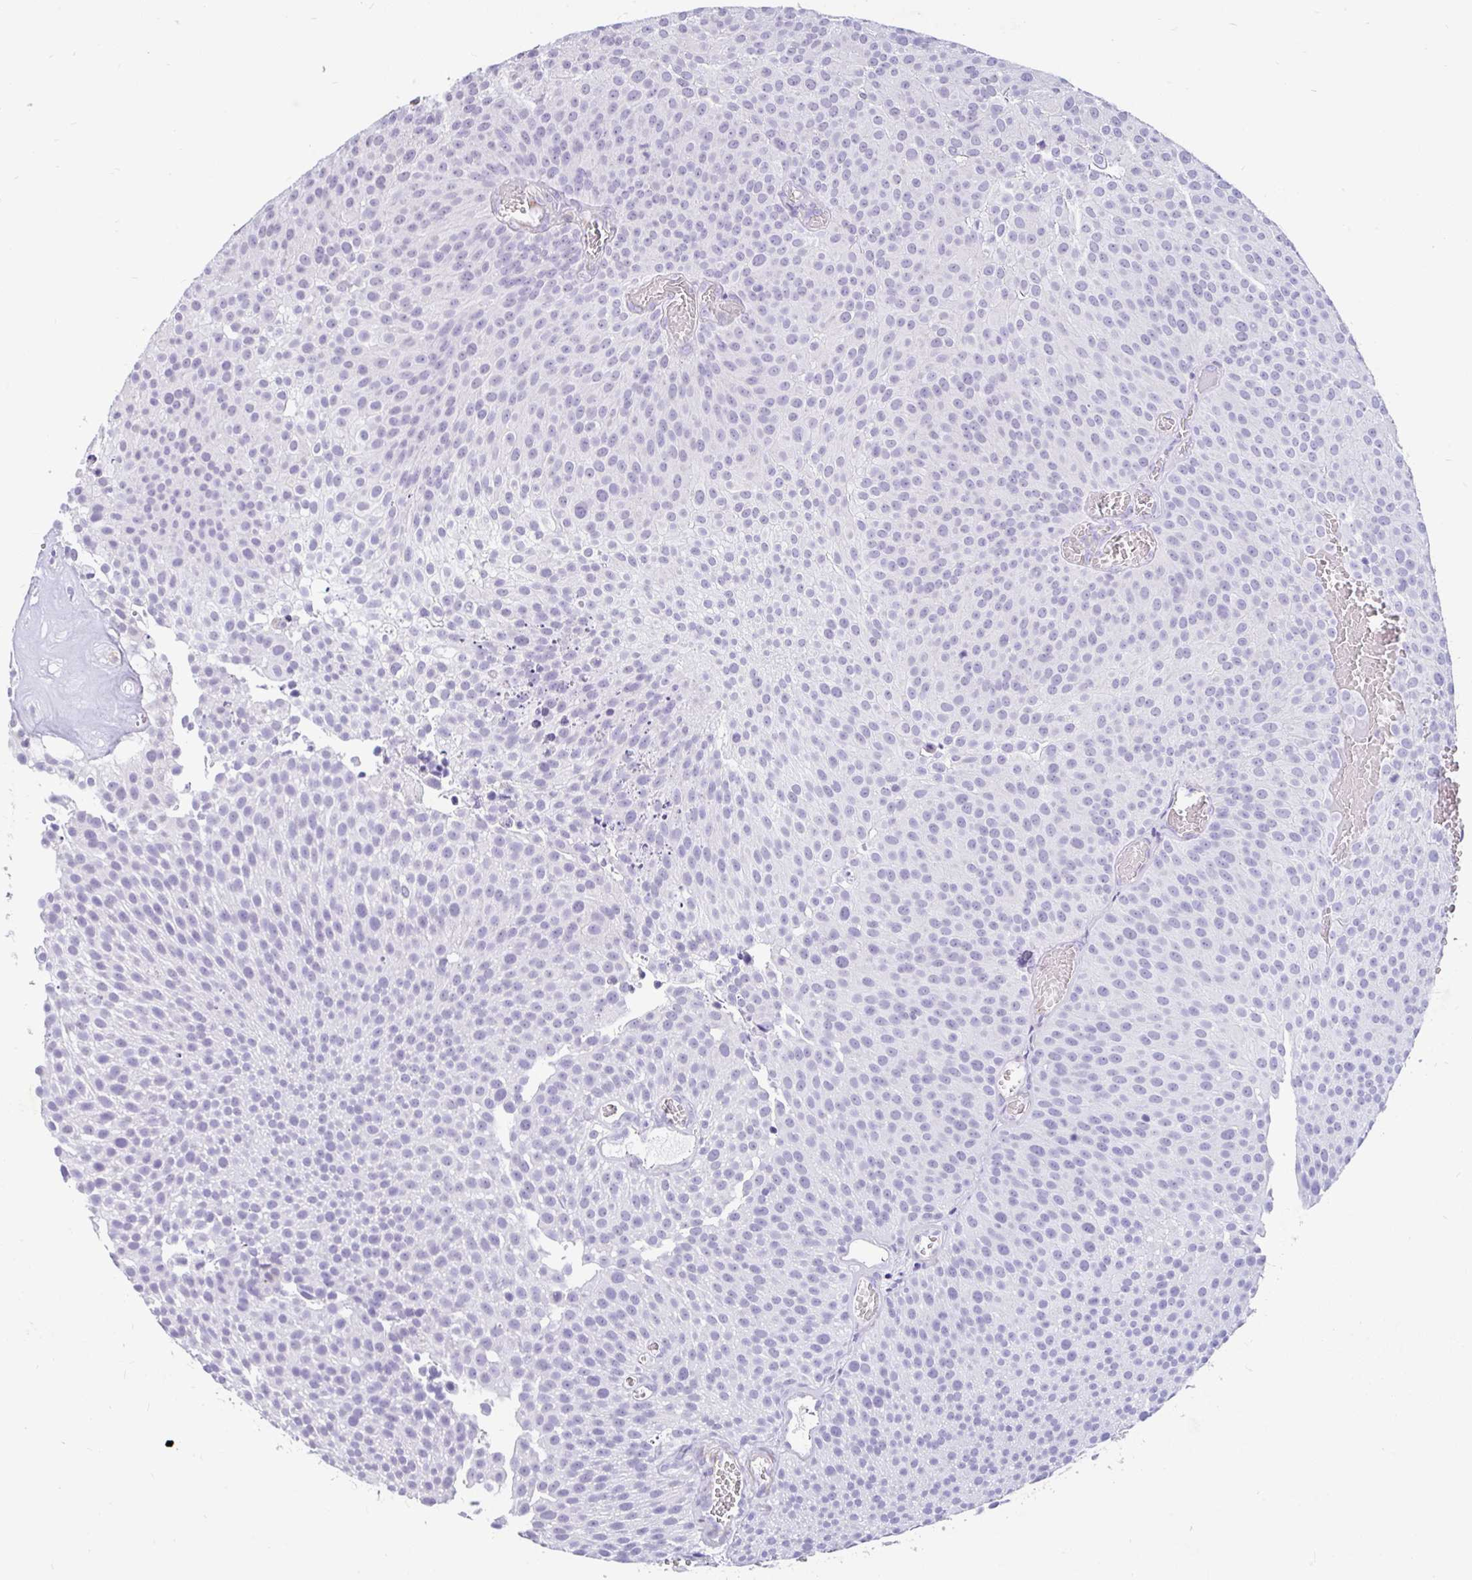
{"staining": {"intensity": "negative", "quantity": "none", "location": "none"}, "tissue": "urothelial cancer", "cell_type": "Tumor cells", "image_type": "cancer", "snomed": [{"axis": "morphology", "description": "Urothelial carcinoma, Low grade"}, {"axis": "topography", "description": "Urinary bladder"}], "caption": "This photomicrograph is of urothelial cancer stained with immunohistochemistry (IHC) to label a protein in brown with the nuclei are counter-stained blue. There is no positivity in tumor cells.", "gene": "EML5", "patient": {"sex": "female", "age": 79}}